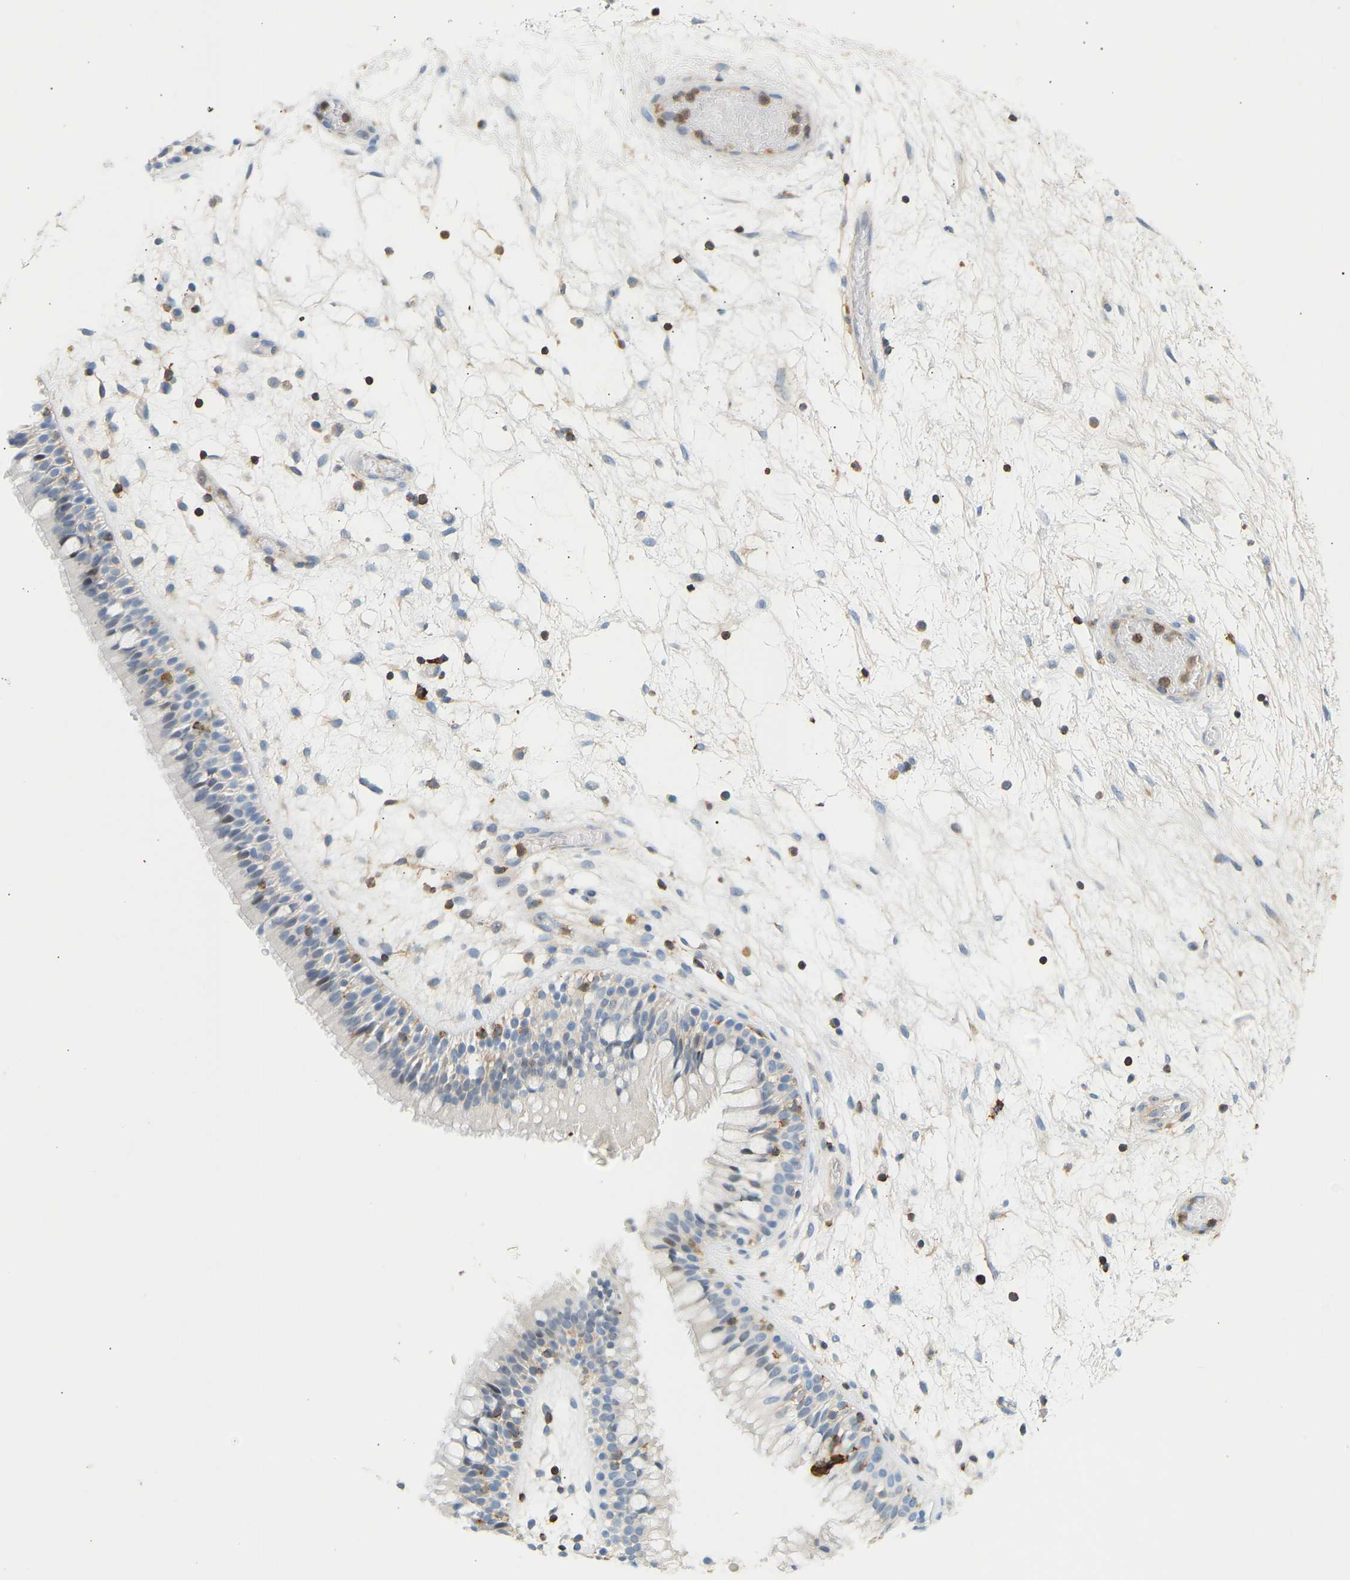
{"staining": {"intensity": "negative", "quantity": "none", "location": "none"}, "tissue": "nasopharynx", "cell_type": "Respiratory epithelial cells", "image_type": "normal", "snomed": [{"axis": "morphology", "description": "Normal tissue, NOS"}, {"axis": "morphology", "description": "Inflammation, NOS"}, {"axis": "topography", "description": "Nasopharynx"}], "caption": "Immunohistochemical staining of unremarkable nasopharynx shows no significant expression in respiratory epithelial cells.", "gene": "FNBP1", "patient": {"sex": "male", "age": 48}}